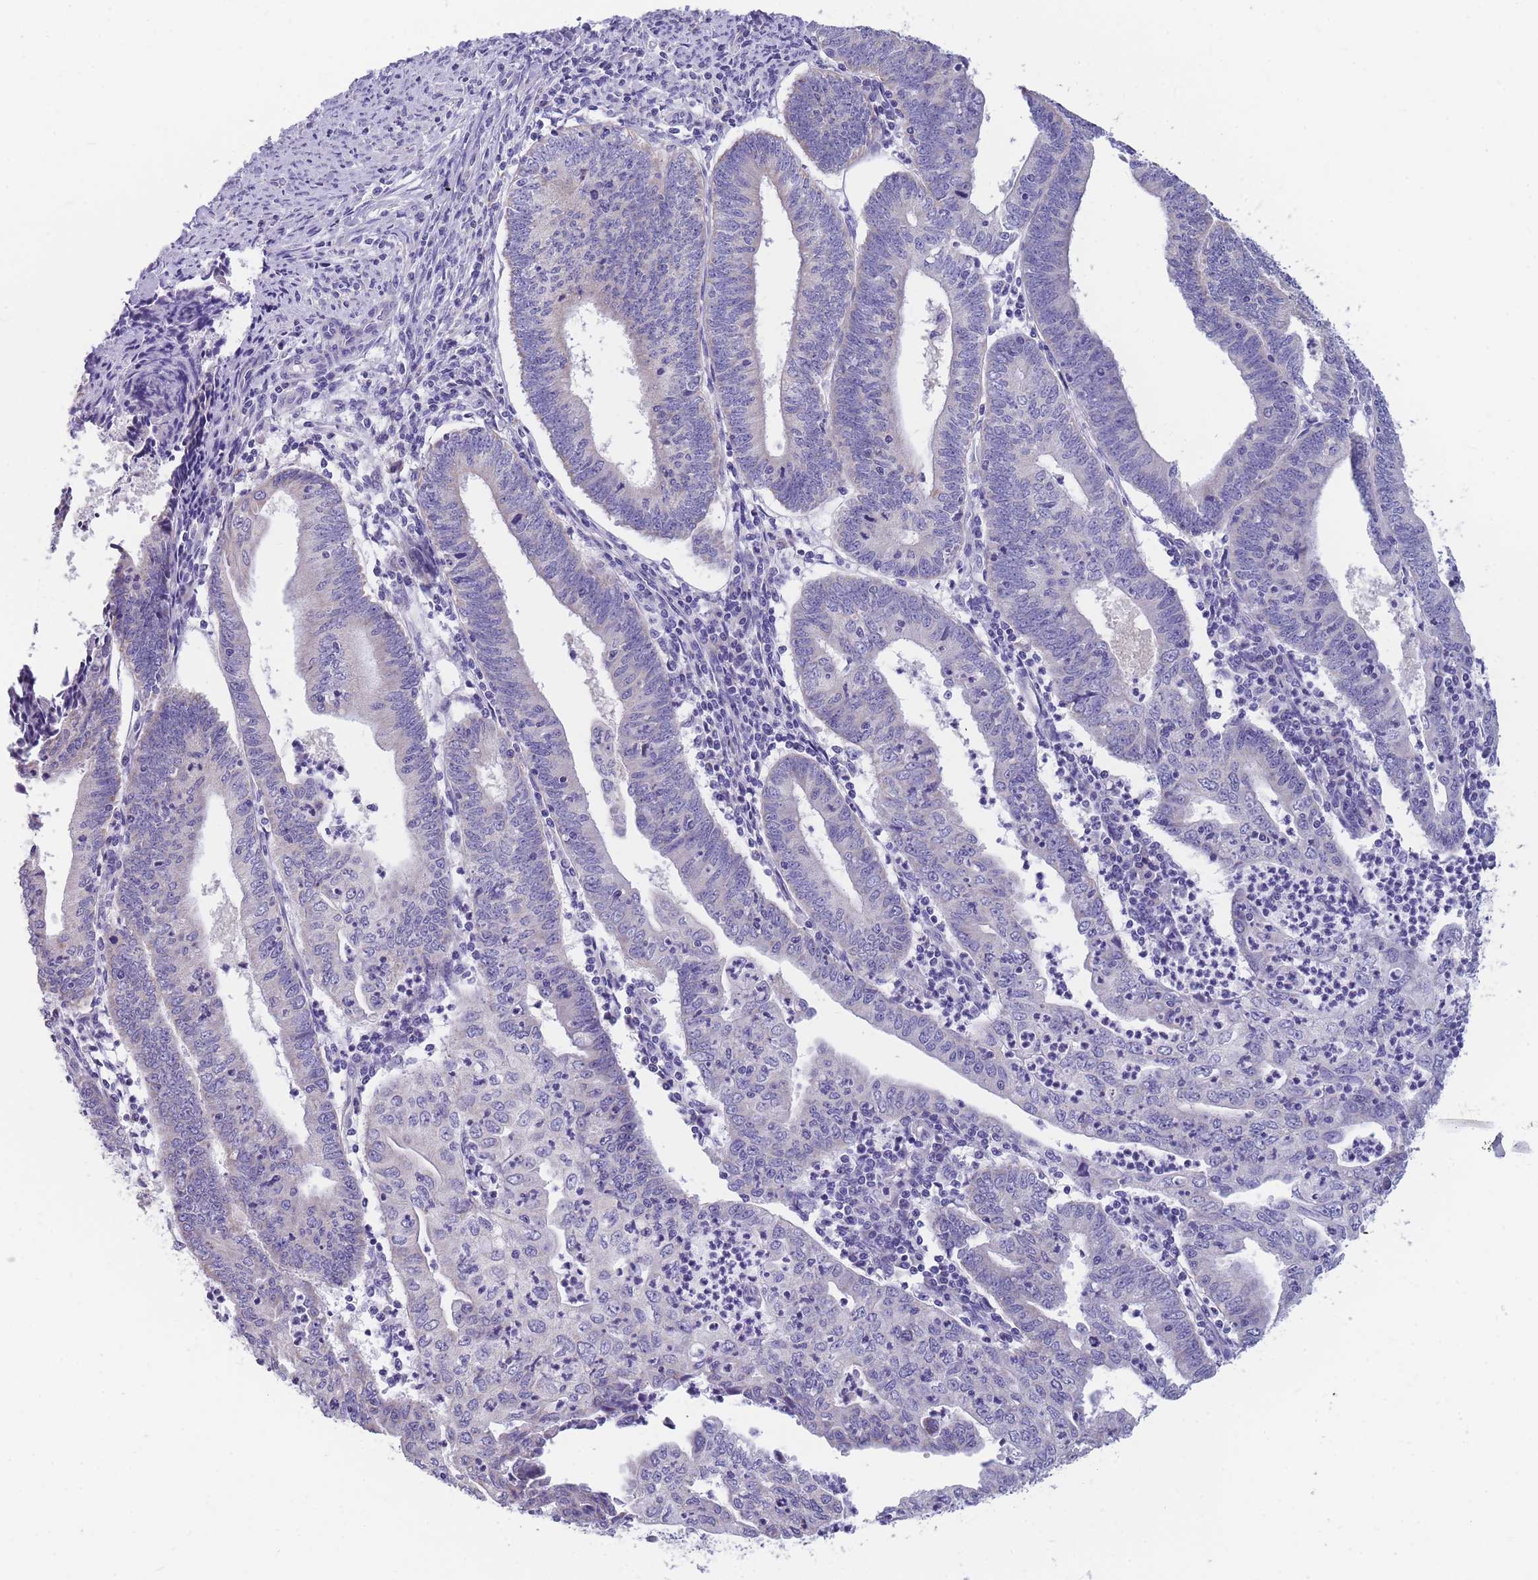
{"staining": {"intensity": "negative", "quantity": "none", "location": "none"}, "tissue": "endometrial cancer", "cell_type": "Tumor cells", "image_type": "cancer", "snomed": [{"axis": "morphology", "description": "Adenocarcinoma, NOS"}, {"axis": "topography", "description": "Endometrium"}], "caption": "IHC histopathology image of neoplastic tissue: endometrial adenocarcinoma stained with DAB (3,3'-diaminobenzidine) exhibits no significant protein positivity in tumor cells.", "gene": "DHRS11", "patient": {"sex": "female", "age": 60}}